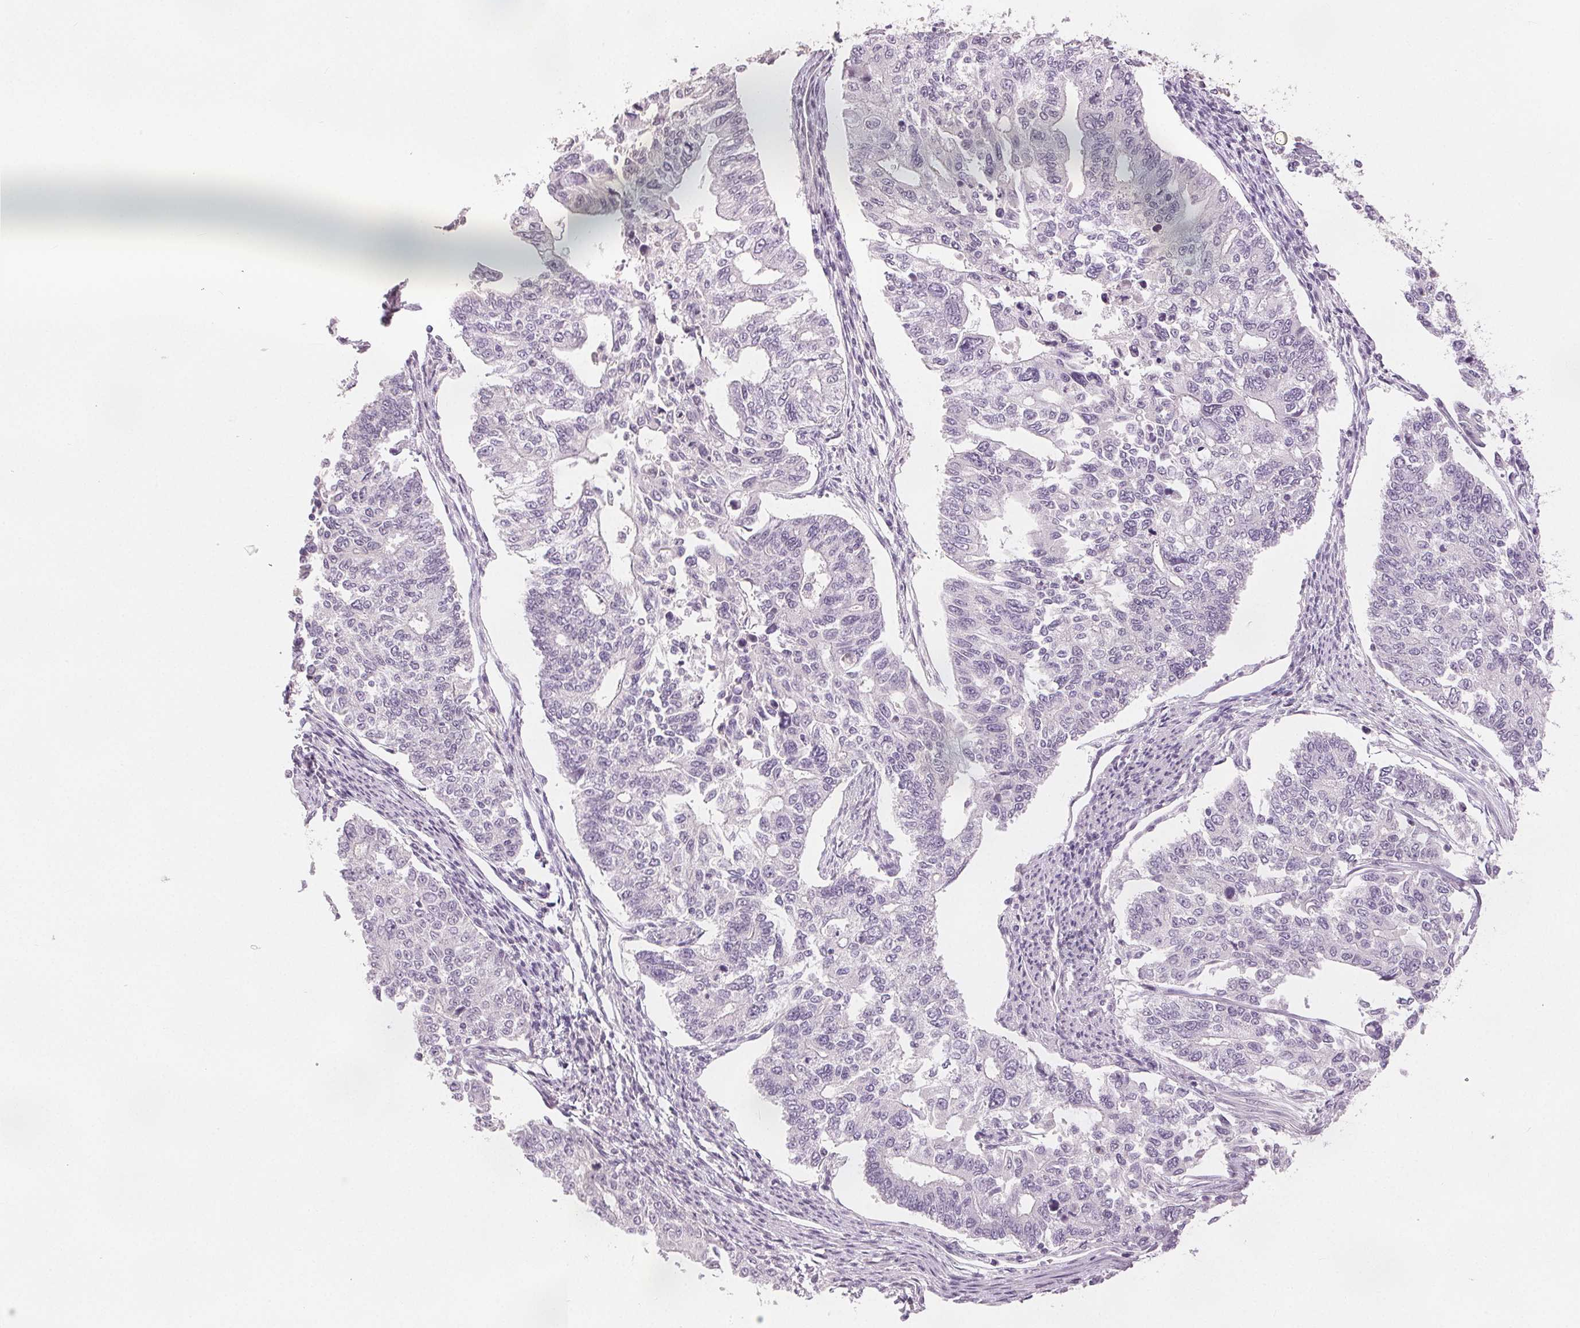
{"staining": {"intensity": "negative", "quantity": "none", "location": "none"}, "tissue": "endometrial cancer", "cell_type": "Tumor cells", "image_type": "cancer", "snomed": [{"axis": "morphology", "description": "Adenocarcinoma, NOS"}, {"axis": "topography", "description": "Uterus"}], "caption": "An IHC image of endometrial cancer (adenocarcinoma) is shown. There is no staining in tumor cells of endometrial cancer (adenocarcinoma). The staining is performed using DAB (3,3'-diaminobenzidine) brown chromogen with nuclei counter-stained in using hematoxylin.", "gene": "SLC27A5", "patient": {"sex": "female", "age": 59}}